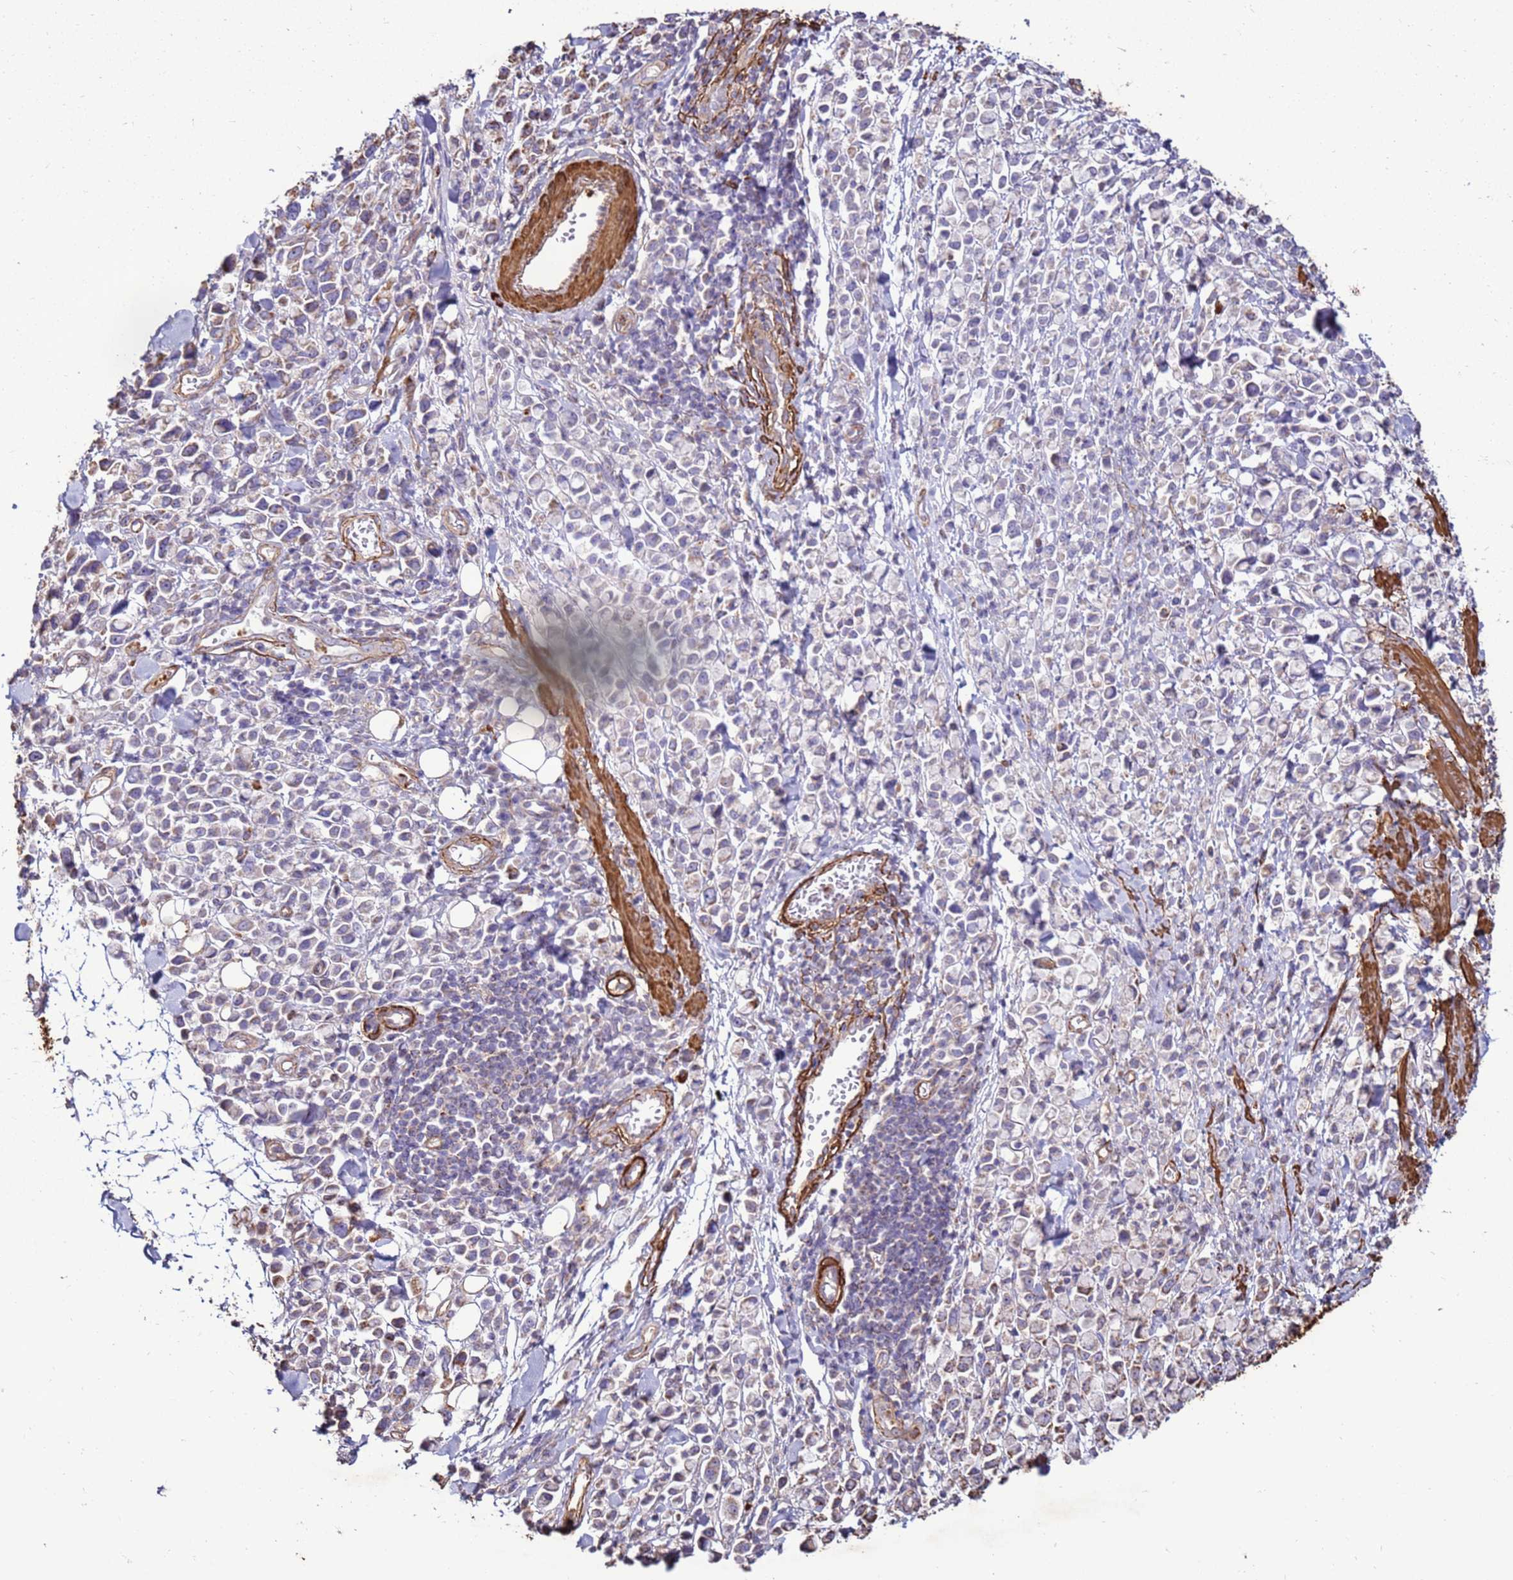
{"staining": {"intensity": "negative", "quantity": "none", "location": "none"}, "tissue": "stomach cancer", "cell_type": "Tumor cells", "image_type": "cancer", "snomed": [{"axis": "morphology", "description": "Adenocarcinoma, NOS"}, {"axis": "topography", "description": "Stomach"}], "caption": "Protein analysis of stomach adenocarcinoma reveals no significant positivity in tumor cells.", "gene": "DDX59", "patient": {"sex": "female", "age": 81}}